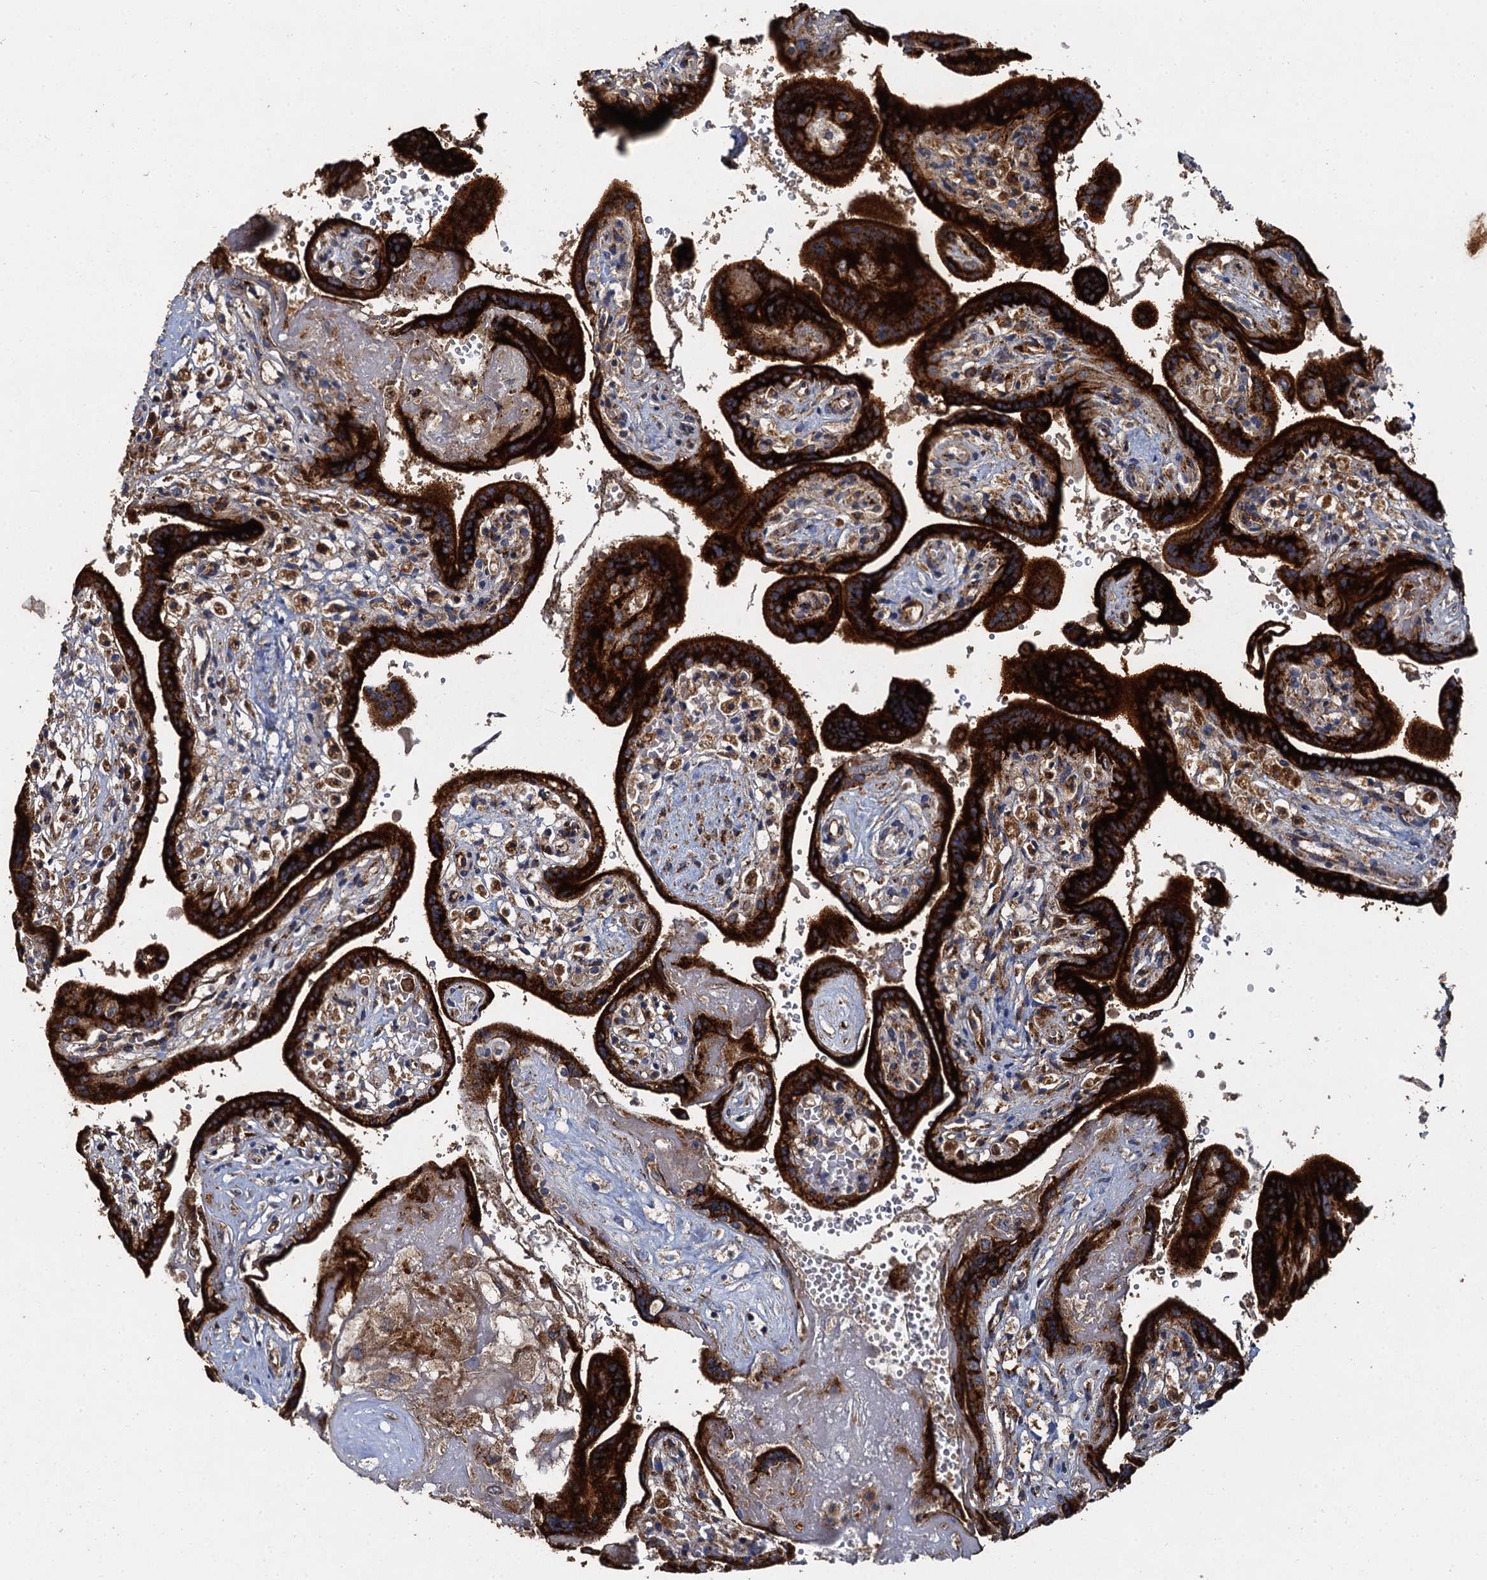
{"staining": {"intensity": "strong", "quantity": "25%-75%", "location": "cytoplasmic/membranous"}, "tissue": "placenta", "cell_type": "Decidual cells", "image_type": "normal", "snomed": [{"axis": "morphology", "description": "Normal tissue, NOS"}, {"axis": "topography", "description": "Placenta"}], "caption": "The image reveals staining of benign placenta, revealing strong cytoplasmic/membranous protein staining (brown color) within decidual cells. The protein of interest is shown in brown color, while the nuclei are stained blue.", "gene": "GBA1", "patient": {"sex": "female", "age": 37}}